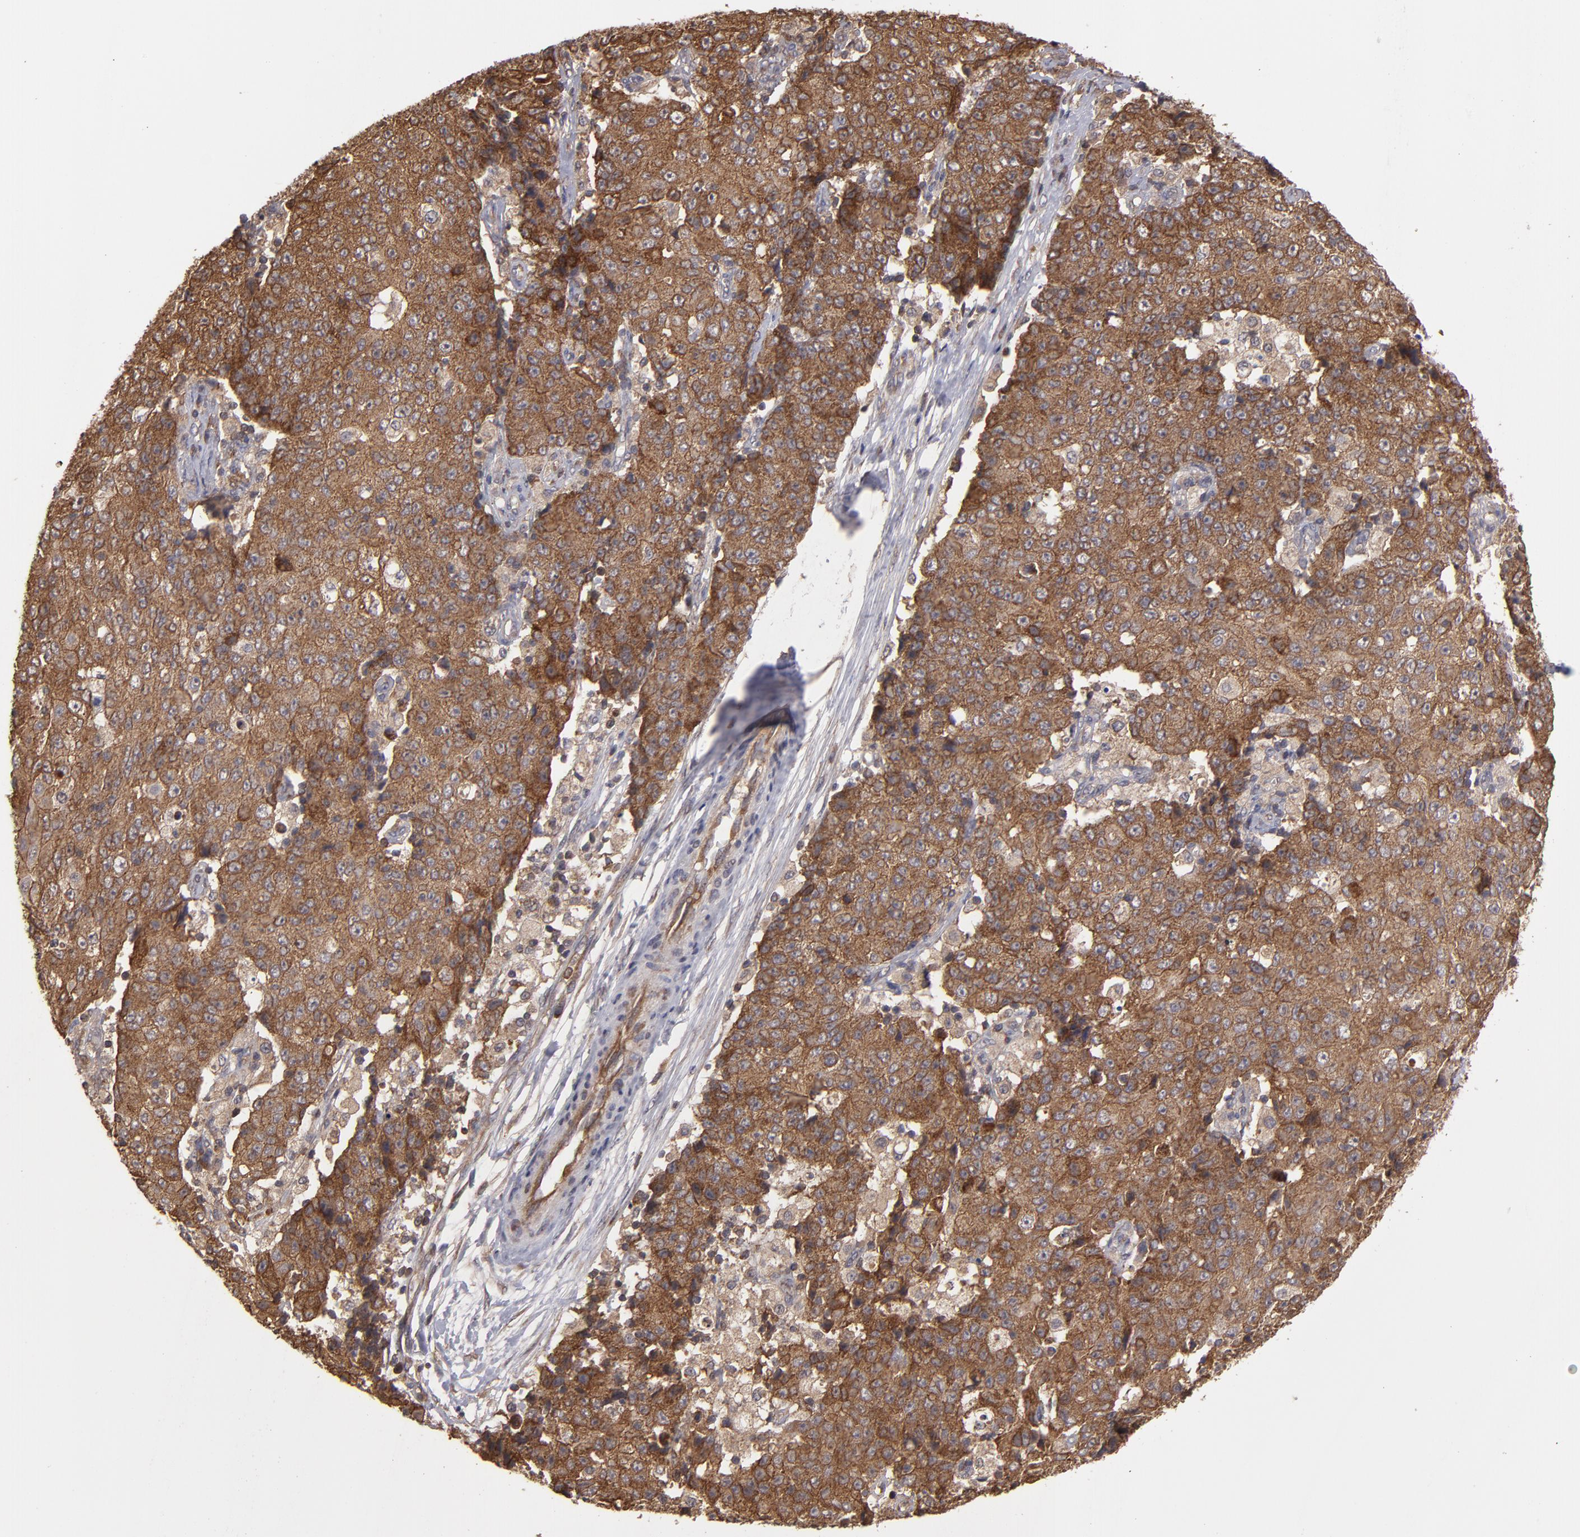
{"staining": {"intensity": "moderate", "quantity": ">75%", "location": "cytoplasmic/membranous"}, "tissue": "ovarian cancer", "cell_type": "Tumor cells", "image_type": "cancer", "snomed": [{"axis": "morphology", "description": "Carcinoma, endometroid"}, {"axis": "topography", "description": "Ovary"}], "caption": "A brown stain labels moderate cytoplasmic/membranous positivity of a protein in ovarian cancer (endometroid carcinoma) tumor cells.", "gene": "RPS6KA6", "patient": {"sex": "female", "age": 42}}